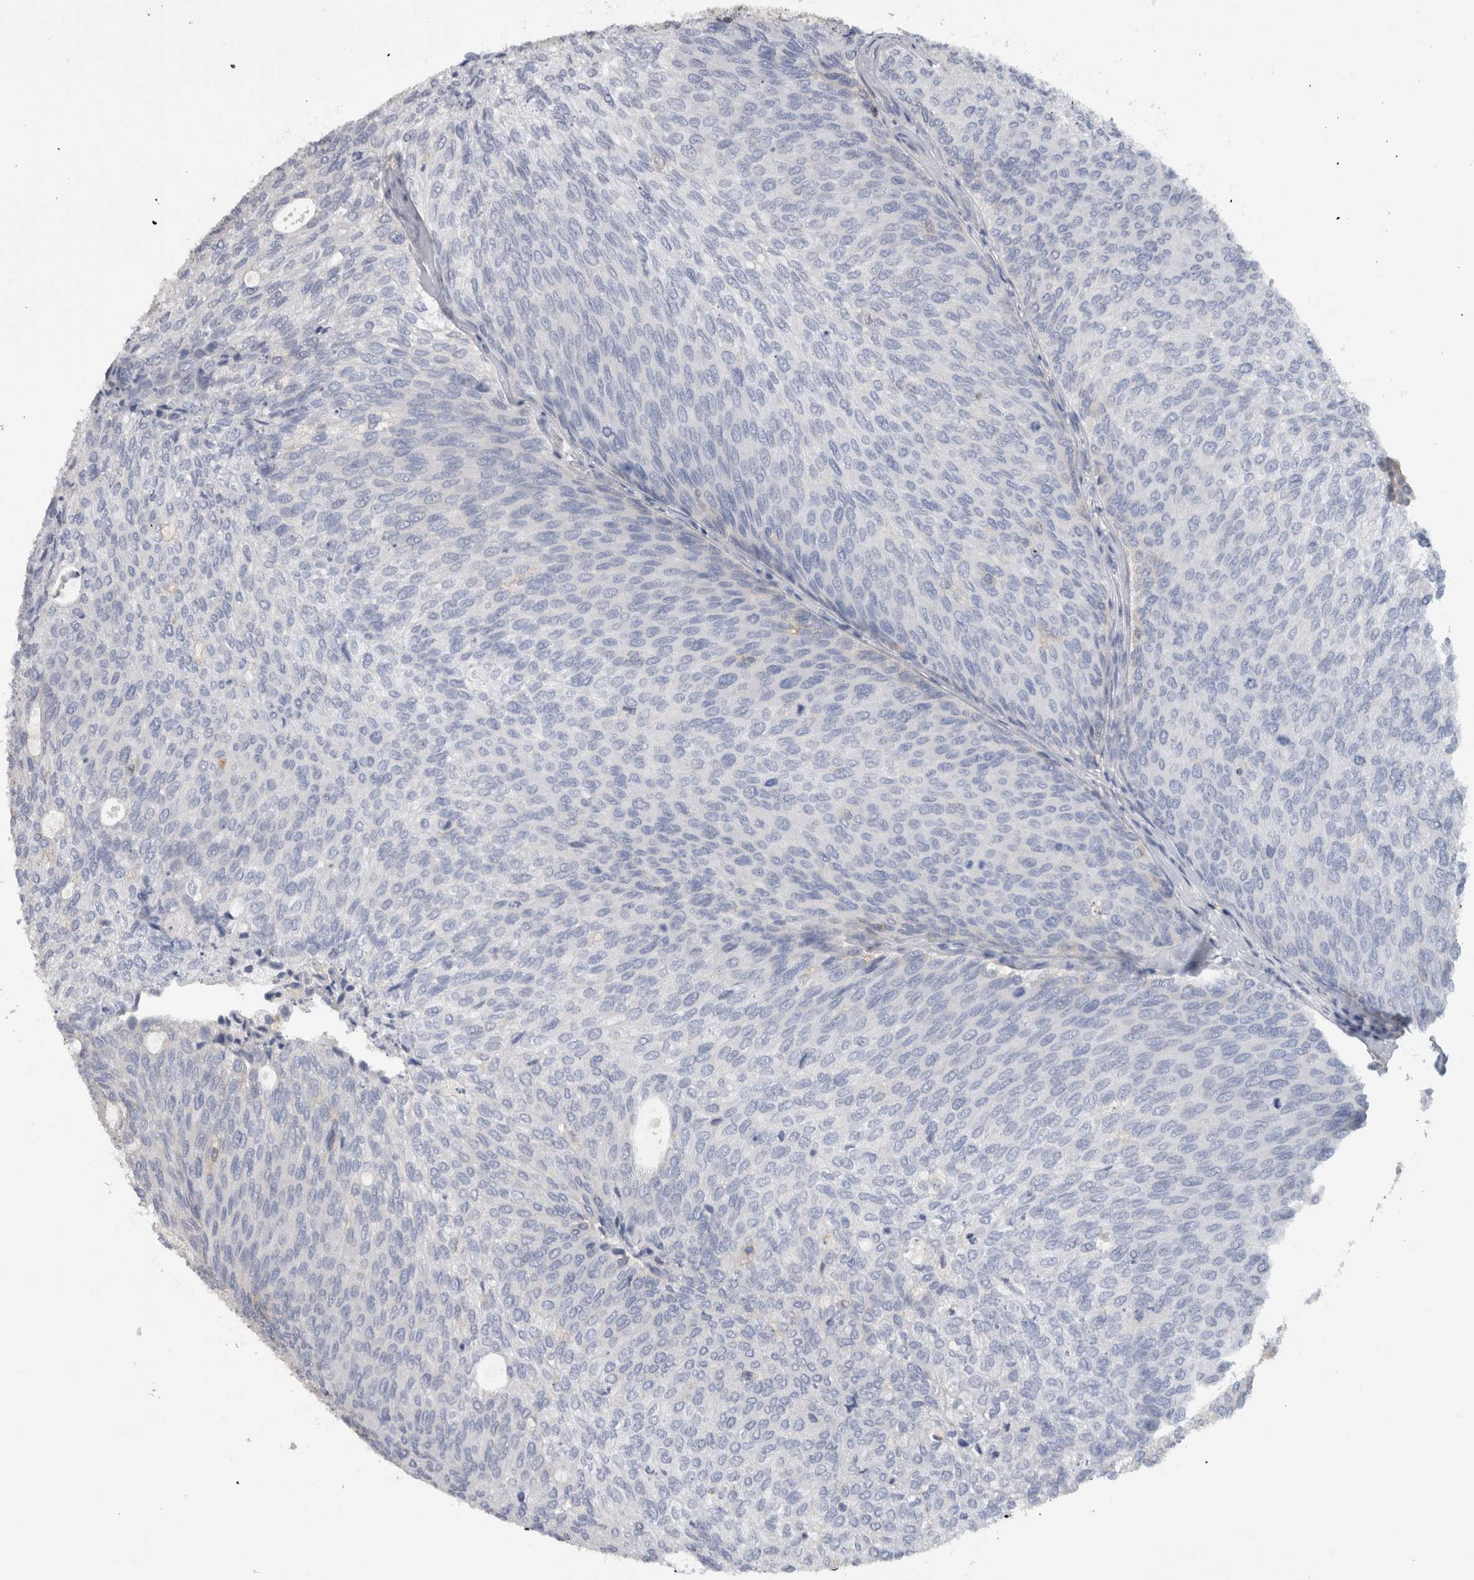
{"staining": {"intensity": "negative", "quantity": "none", "location": "none"}, "tissue": "urothelial cancer", "cell_type": "Tumor cells", "image_type": "cancer", "snomed": [{"axis": "morphology", "description": "Urothelial carcinoma, Low grade"}, {"axis": "topography", "description": "Urinary bladder"}], "caption": "DAB (3,3'-diaminobenzidine) immunohistochemical staining of human urothelial cancer exhibits no significant expression in tumor cells. (DAB (3,3'-diaminobenzidine) immunohistochemistry (IHC), high magnification).", "gene": "SCRN1", "patient": {"sex": "female", "age": 79}}